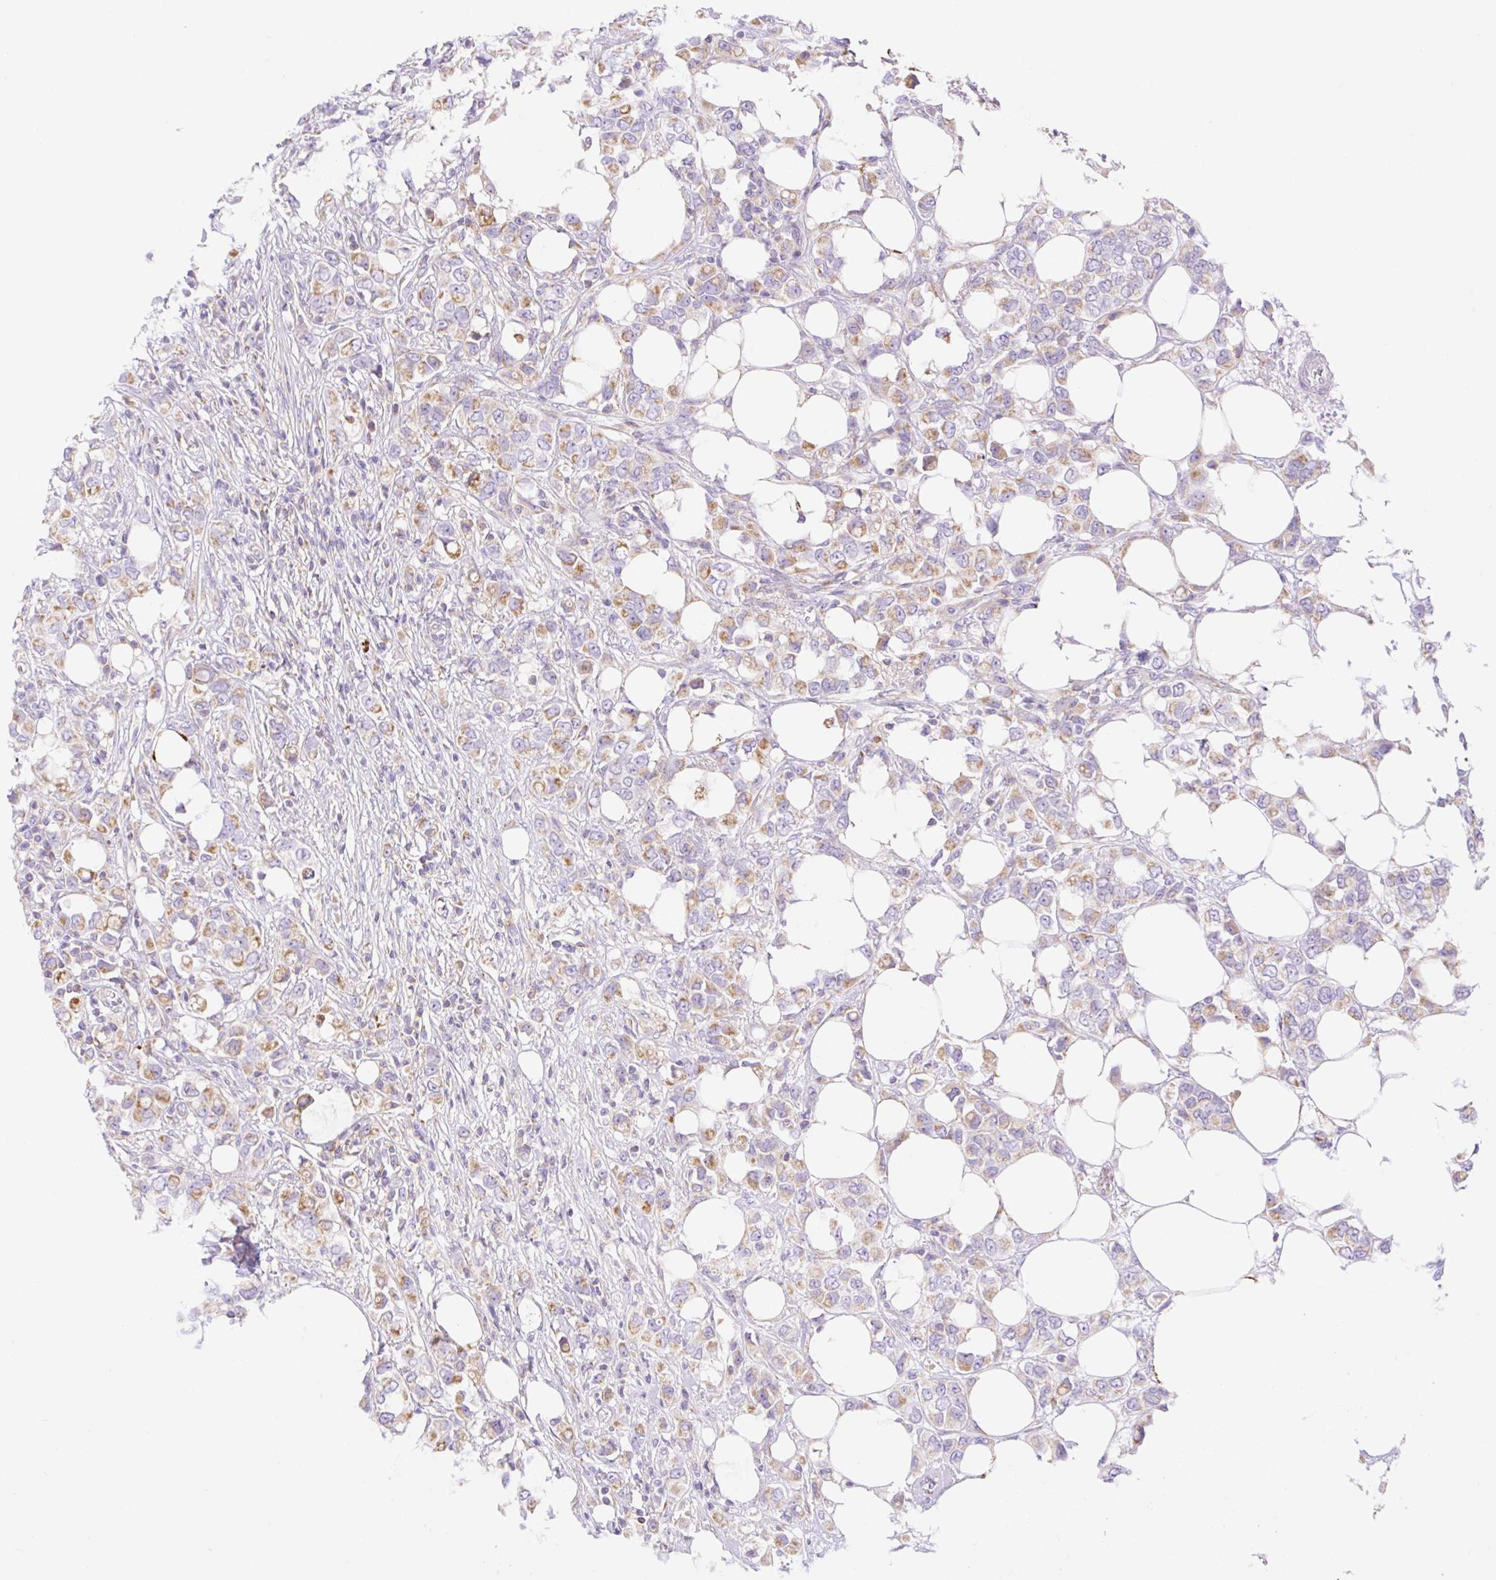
{"staining": {"intensity": "moderate", "quantity": "25%-75%", "location": "cytoplasmic/membranous"}, "tissue": "breast cancer", "cell_type": "Tumor cells", "image_type": "cancer", "snomed": [{"axis": "morphology", "description": "Lobular carcinoma"}, {"axis": "topography", "description": "Breast"}], "caption": "IHC histopathology image of breast cancer stained for a protein (brown), which shows medium levels of moderate cytoplasmic/membranous staining in approximately 25%-75% of tumor cells.", "gene": "ETNK2", "patient": {"sex": "female", "age": 91}}